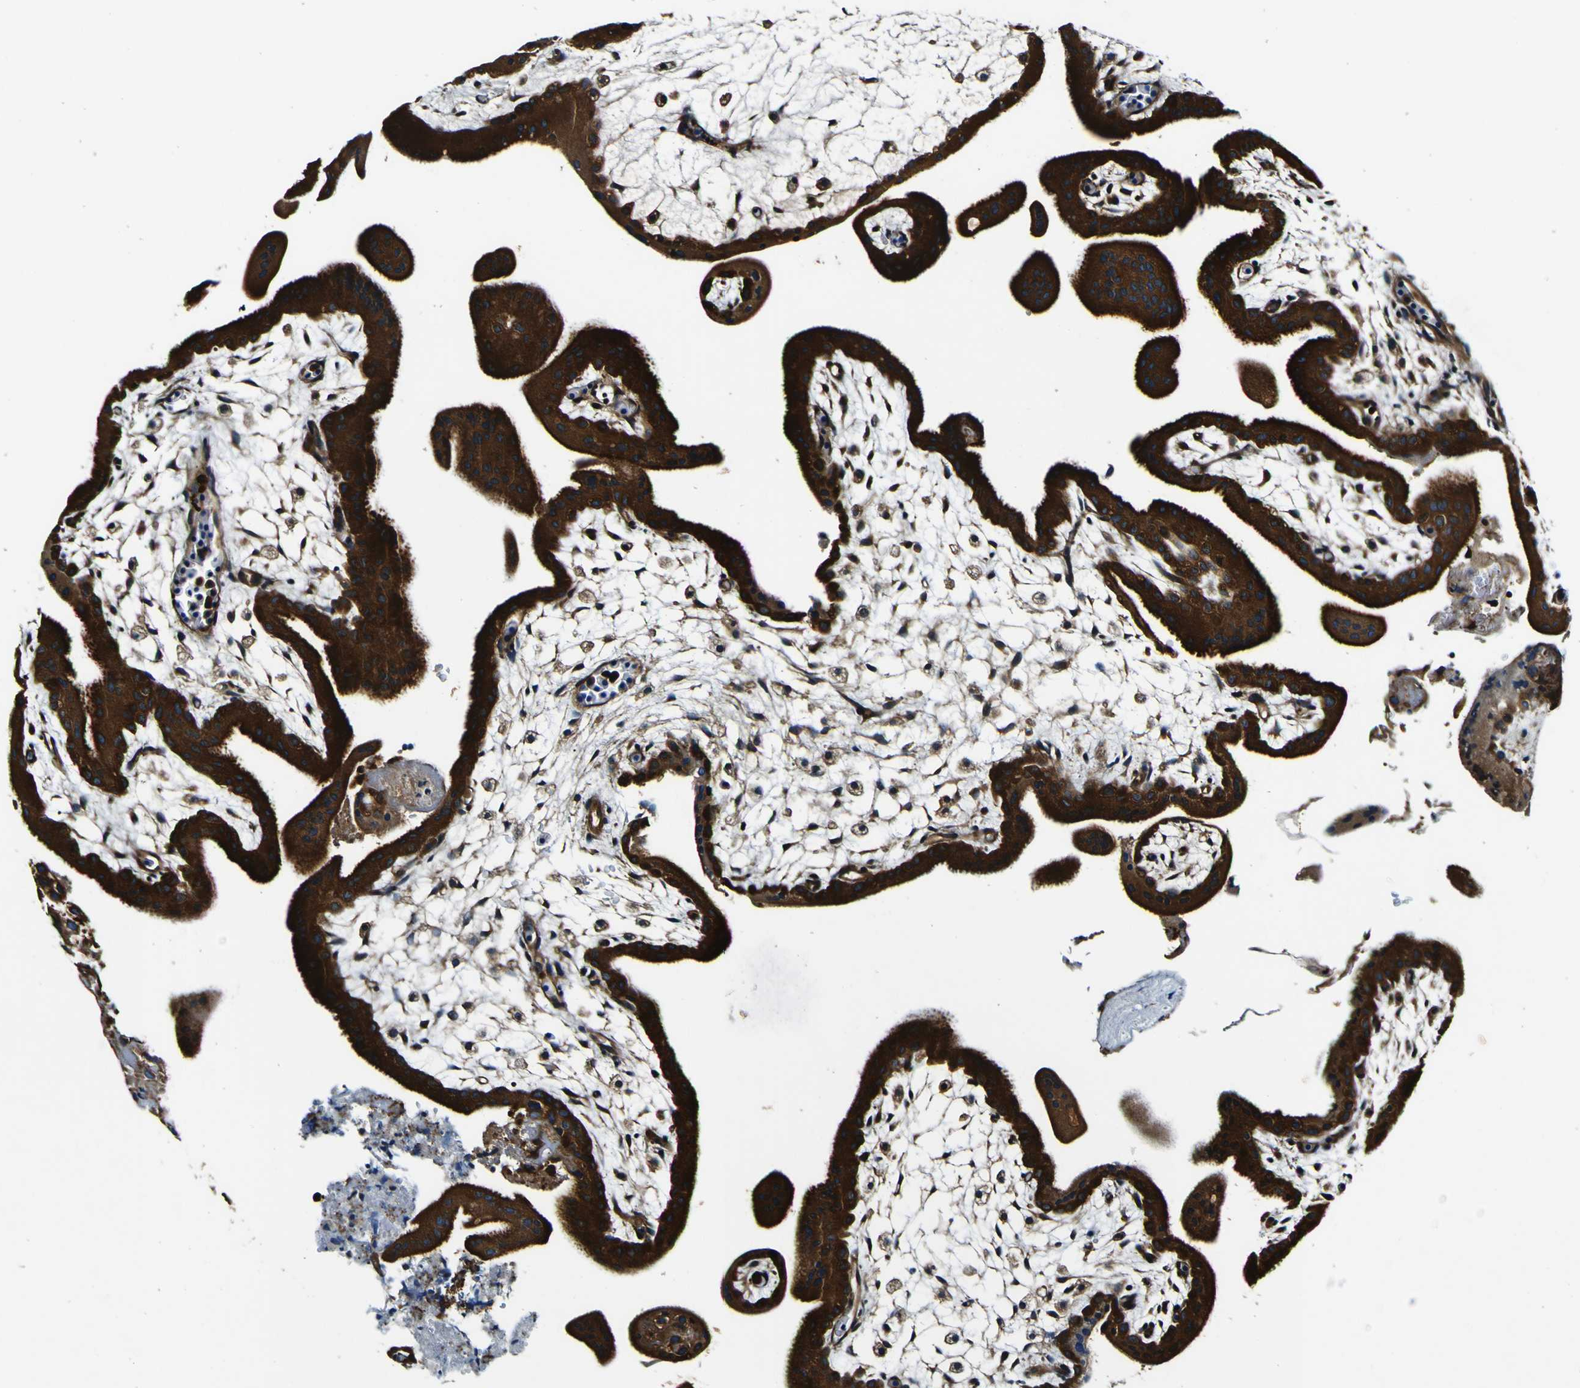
{"staining": {"intensity": "weak", "quantity": ">75%", "location": "cytoplasmic/membranous"}, "tissue": "placenta", "cell_type": "Decidual cells", "image_type": "normal", "snomed": [{"axis": "morphology", "description": "Normal tissue, NOS"}, {"axis": "topography", "description": "Placenta"}], "caption": "Immunohistochemistry (IHC) (DAB (3,3'-diaminobenzidine)) staining of normal placenta displays weak cytoplasmic/membranous protein staining in about >75% of decidual cells.", "gene": "RHOT2", "patient": {"sex": "female", "age": 35}}